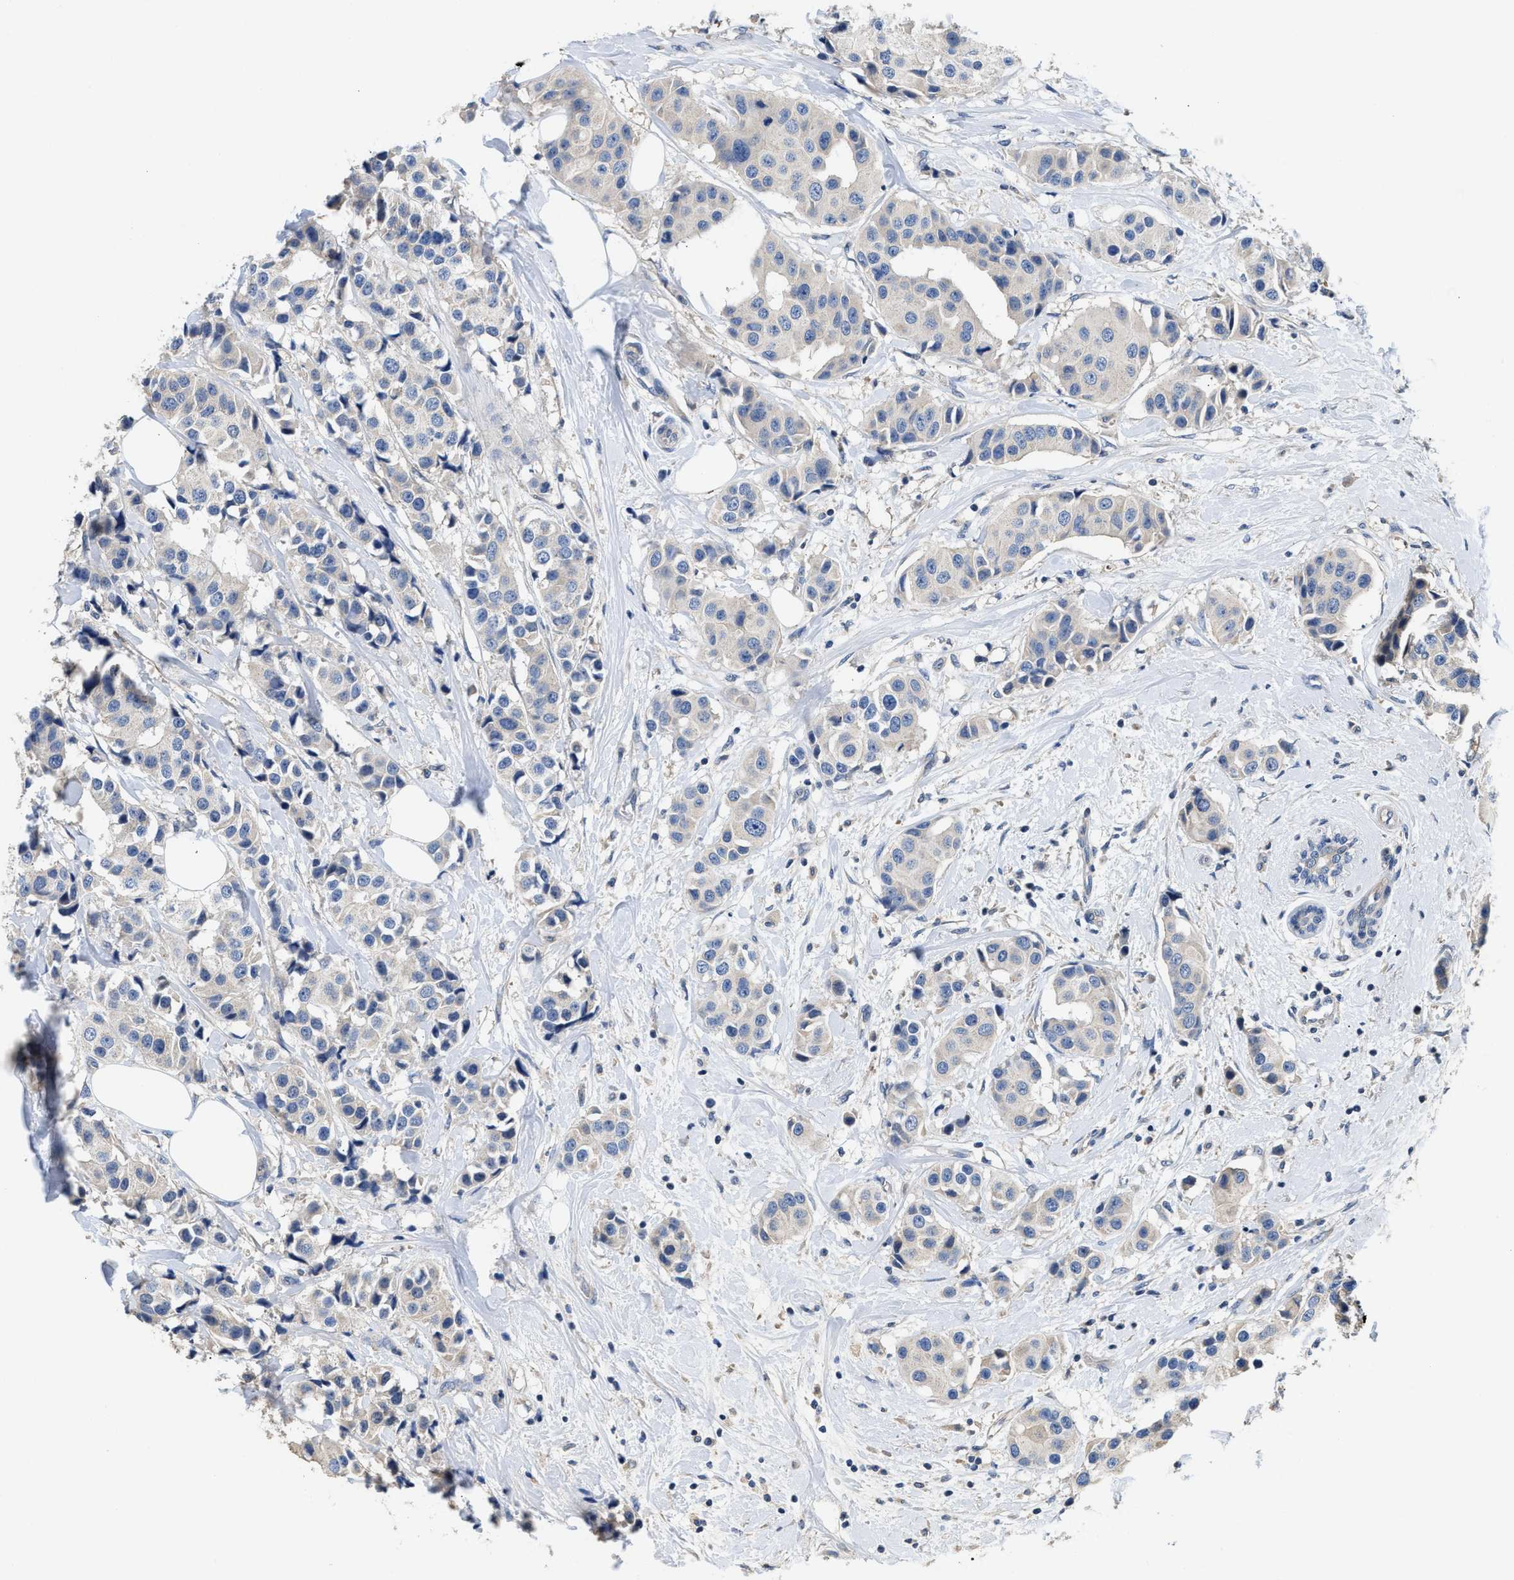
{"staining": {"intensity": "negative", "quantity": "none", "location": "none"}, "tissue": "breast cancer", "cell_type": "Tumor cells", "image_type": "cancer", "snomed": [{"axis": "morphology", "description": "Normal tissue, NOS"}, {"axis": "morphology", "description": "Duct carcinoma"}, {"axis": "topography", "description": "Breast"}], "caption": "A histopathology image of breast cancer stained for a protein shows no brown staining in tumor cells.", "gene": "IL17RC", "patient": {"sex": "female", "age": 39}}